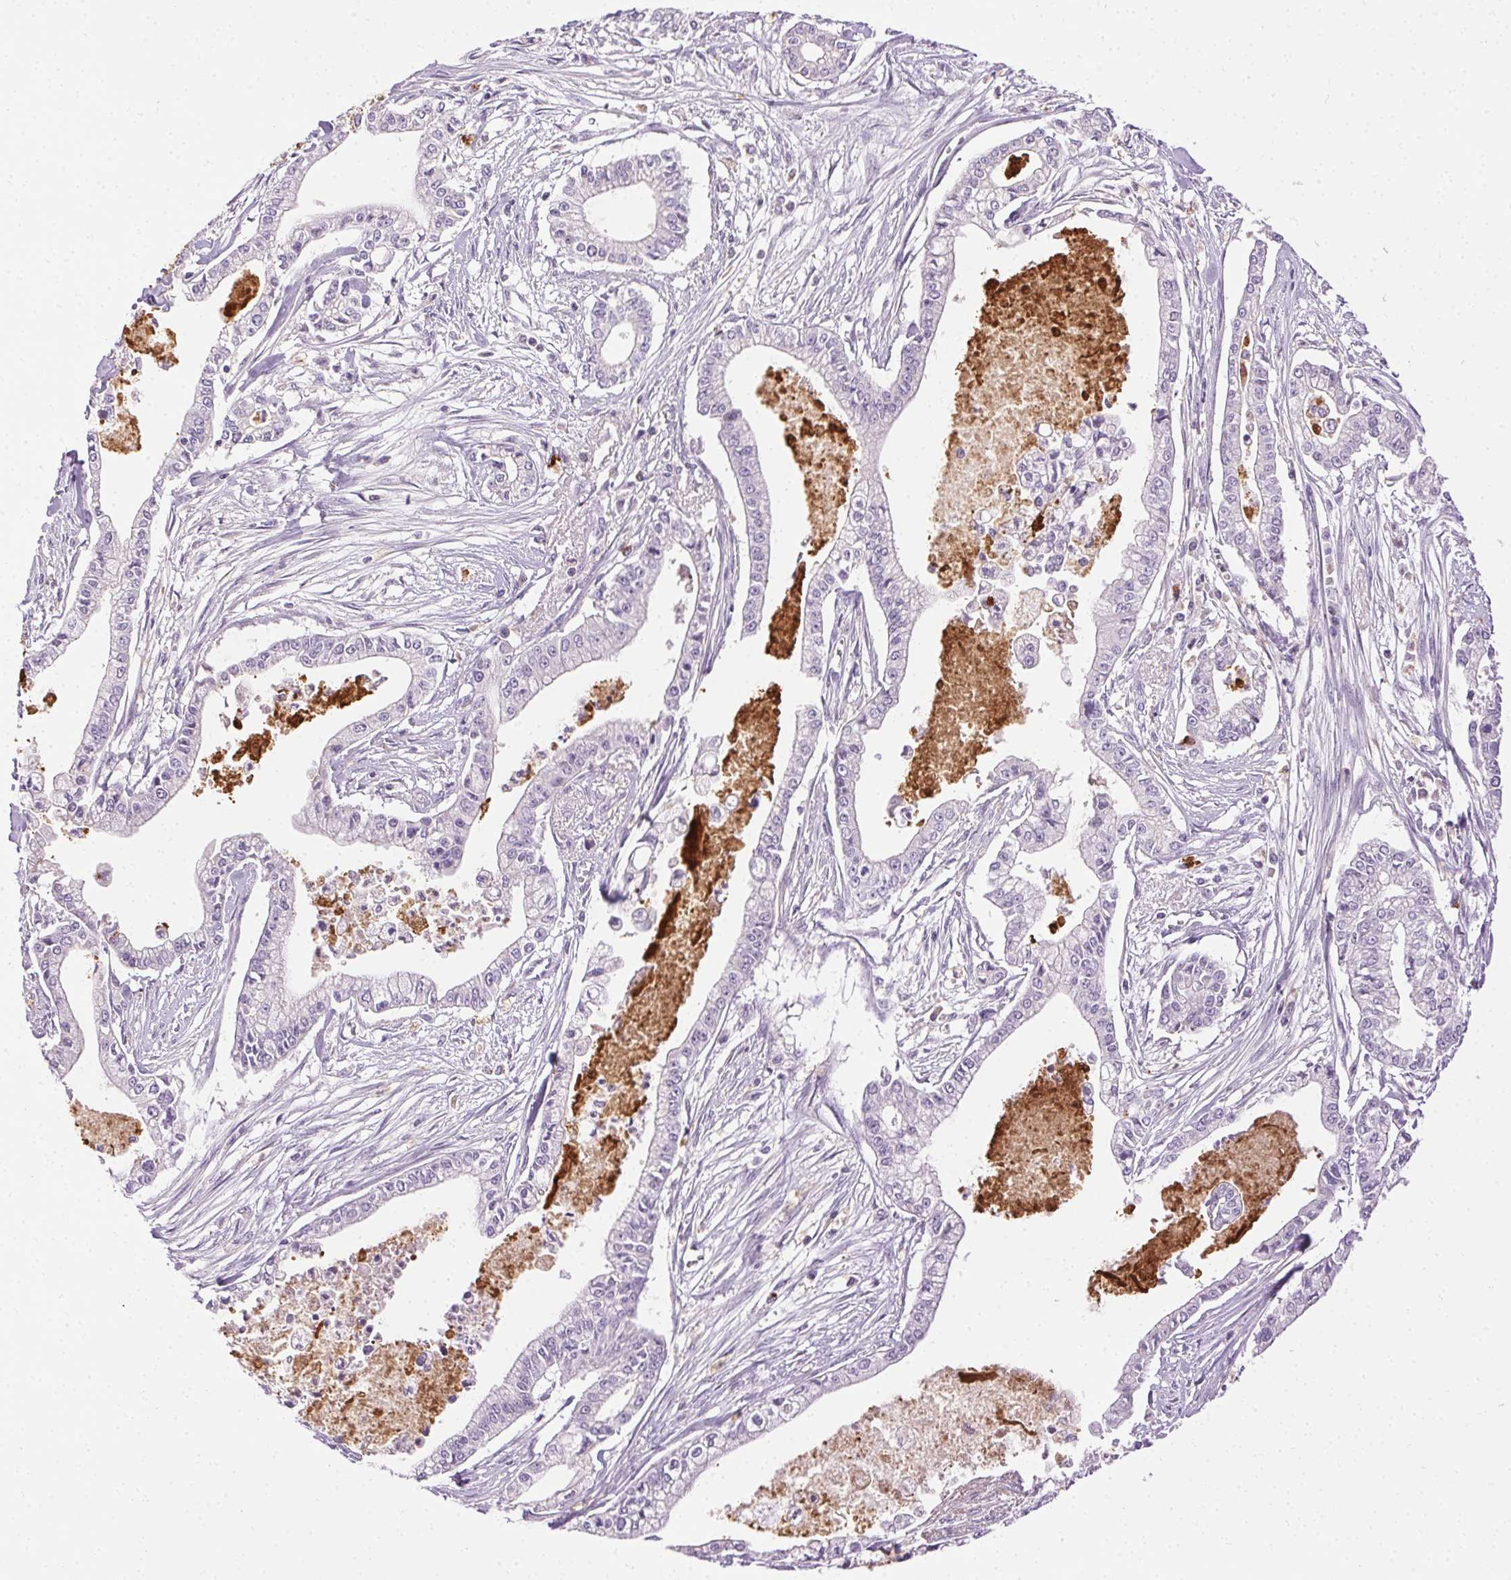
{"staining": {"intensity": "negative", "quantity": "none", "location": "none"}, "tissue": "pancreatic cancer", "cell_type": "Tumor cells", "image_type": "cancer", "snomed": [{"axis": "morphology", "description": "Adenocarcinoma, NOS"}, {"axis": "topography", "description": "Pancreas"}], "caption": "High power microscopy image of an IHC image of pancreatic cancer, revealing no significant expression in tumor cells.", "gene": "BPIFB2", "patient": {"sex": "female", "age": 65}}